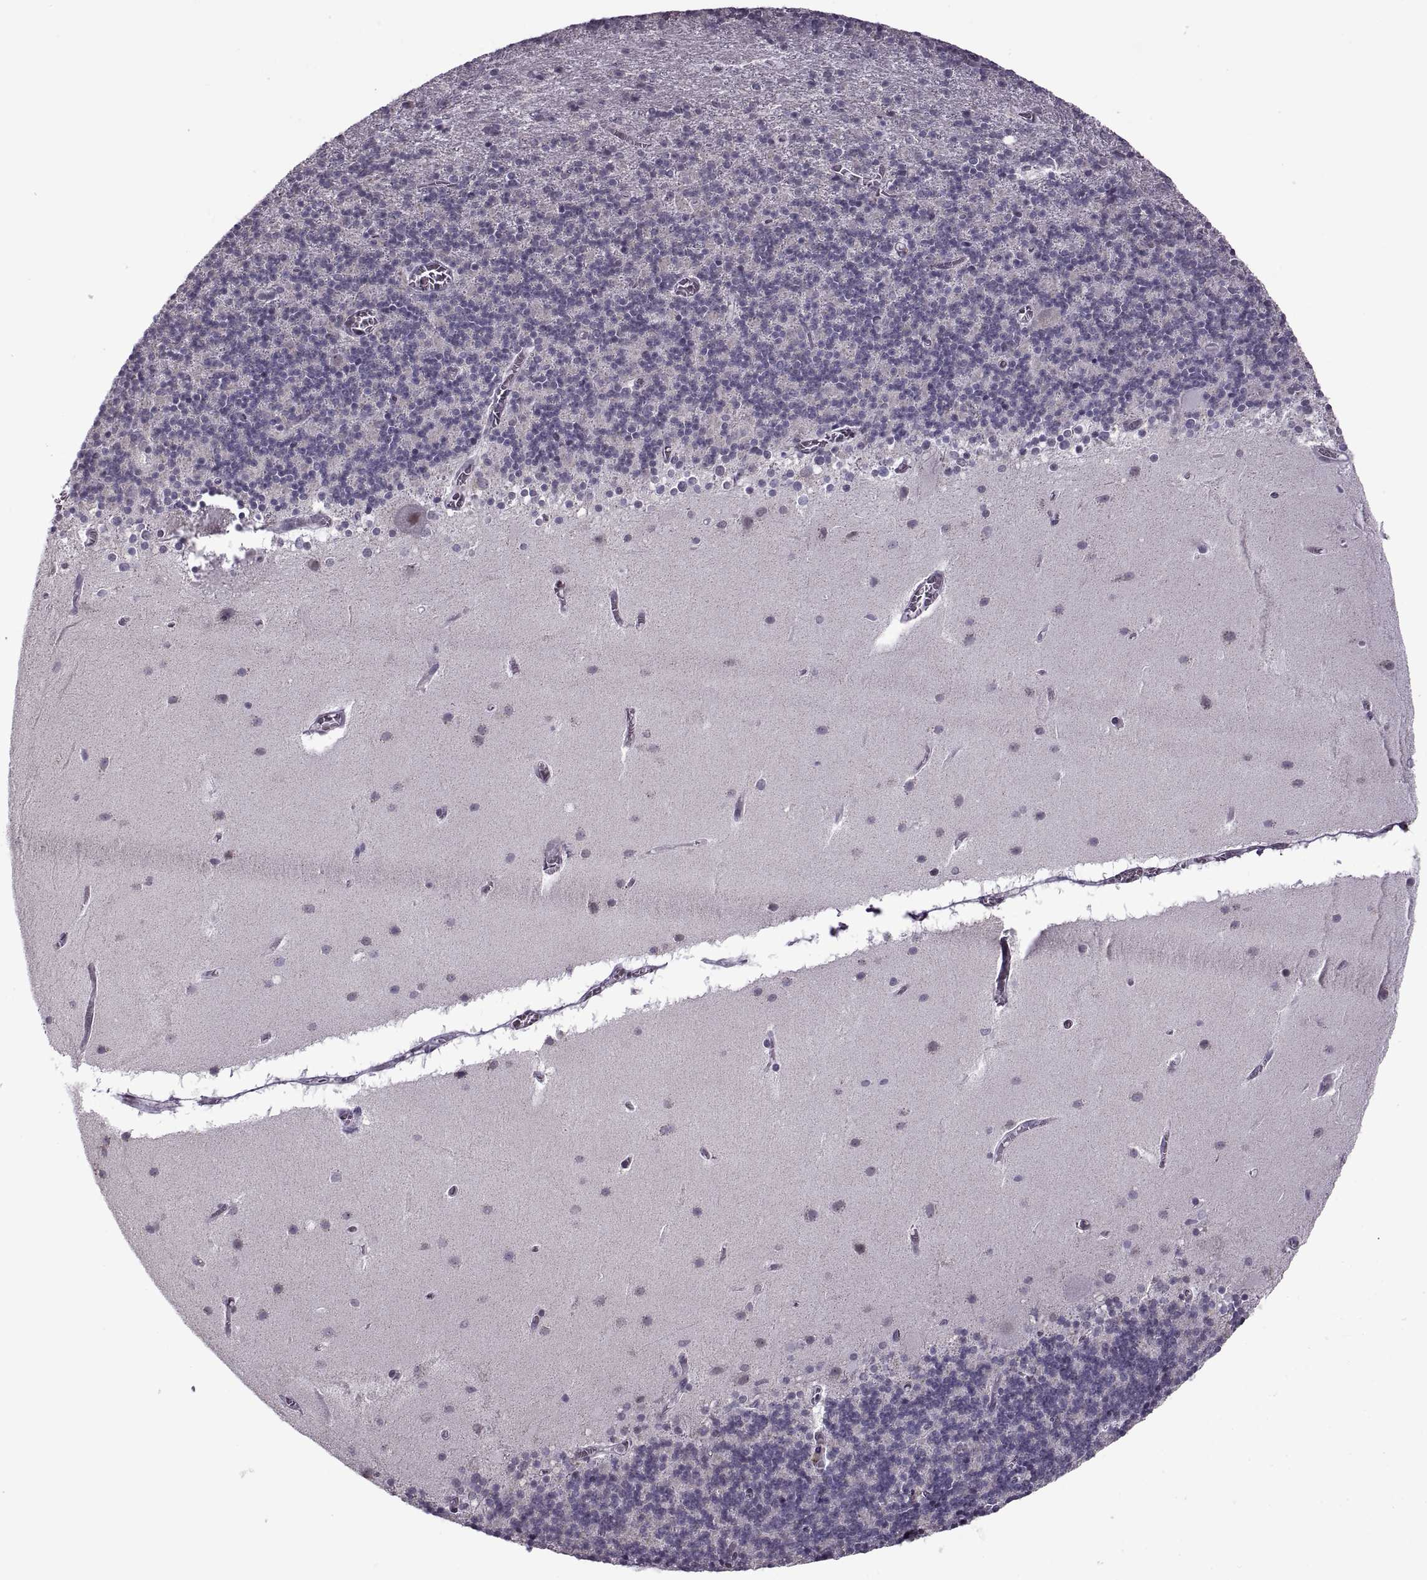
{"staining": {"intensity": "negative", "quantity": "none", "location": "none"}, "tissue": "cerebellum", "cell_type": "Cells in granular layer", "image_type": "normal", "snomed": [{"axis": "morphology", "description": "Normal tissue, NOS"}, {"axis": "topography", "description": "Cerebellum"}], "caption": "An image of cerebellum stained for a protein reveals no brown staining in cells in granular layer. The staining is performed using DAB brown chromogen with nuclei counter-stained in using hematoxylin.", "gene": "PRSS37", "patient": {"sex": "male", "age": 70}}